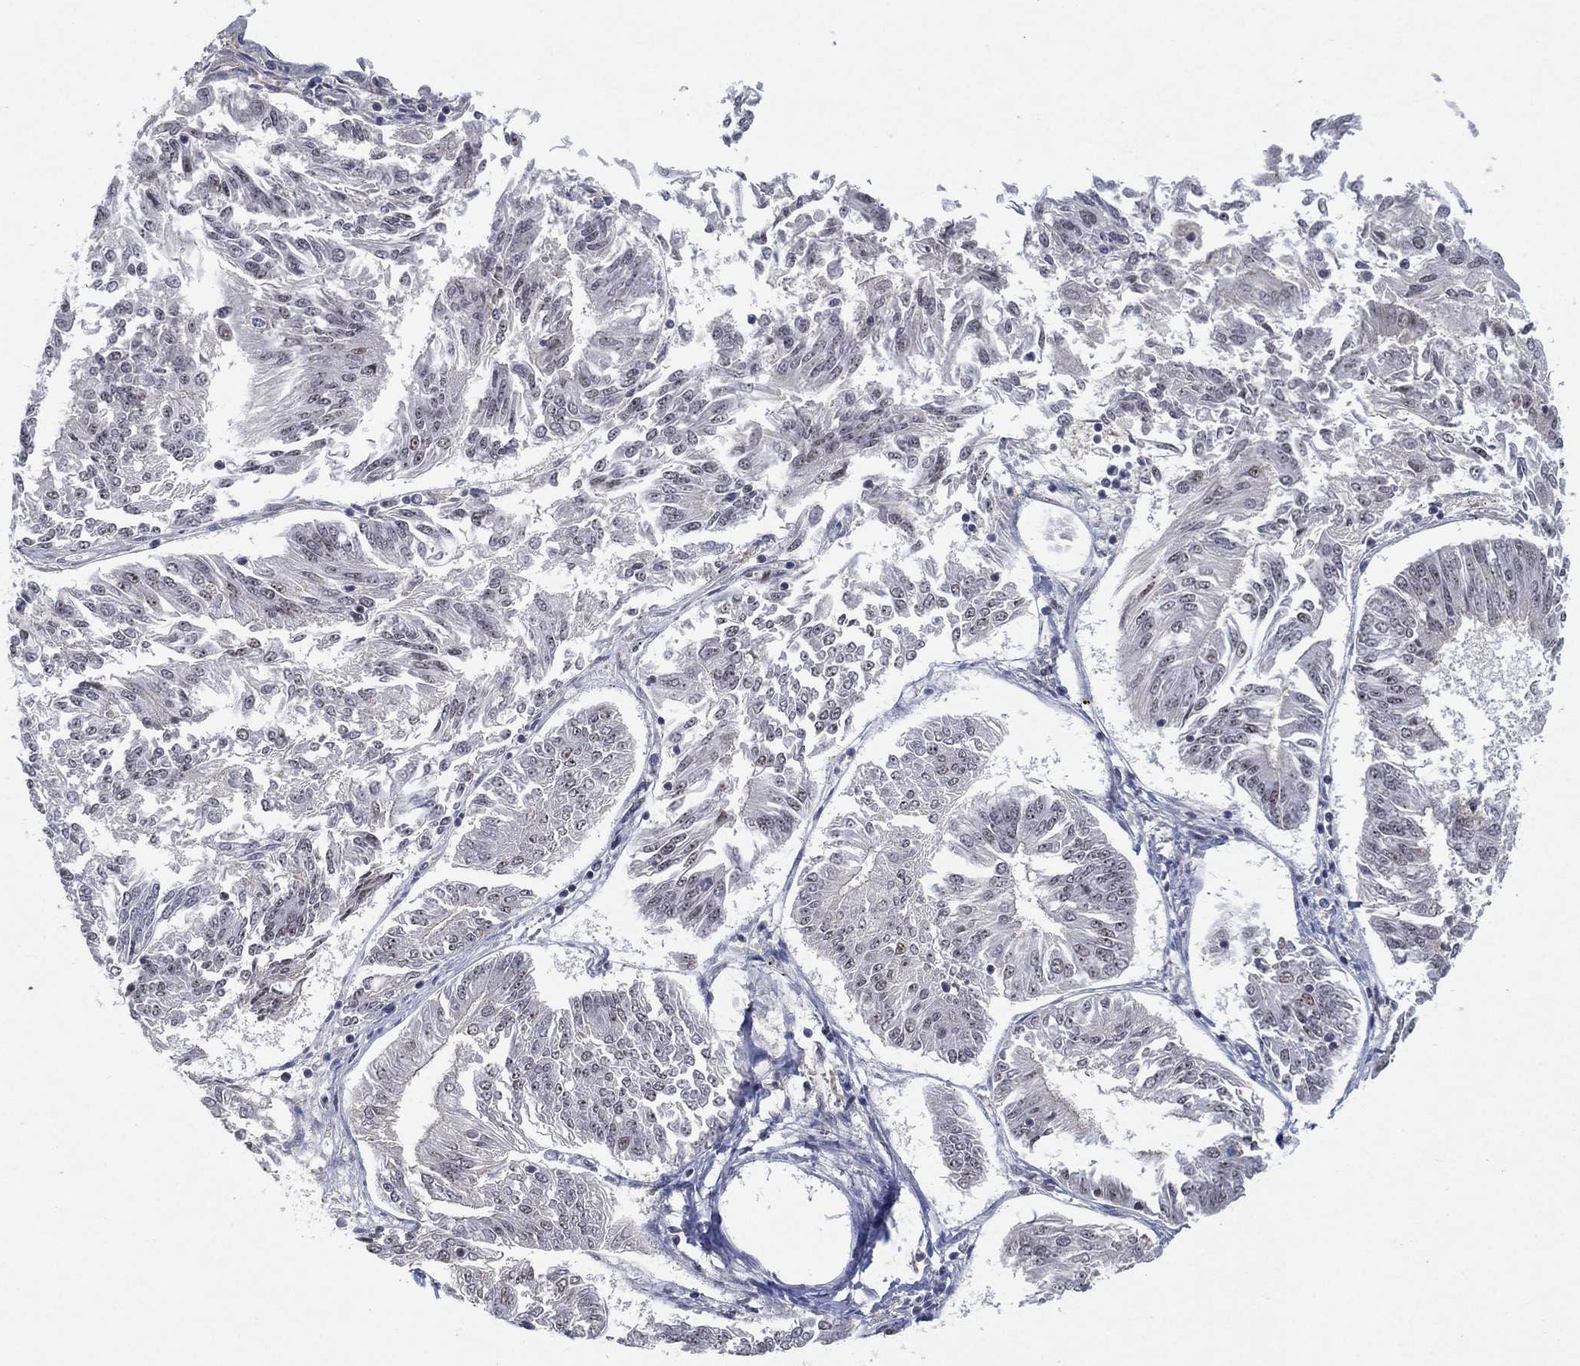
{"staining": {"intensity": "negative", "quantity": "none", "location": "none"}, "tissue": "endometrial cancer", "cell_type": "Tumor cells", "image_type": "cancer", "snomed": [{"axis": "morphology", "description": "Adenocarcinoma, NOS"}, {"axis": "topography", "description": "Endometrium"}], "caption": "Photomicrograph shows no significant protein expression in tumor cells of endometrial adenocarcinoma.", "gene": "DGCR8", "patient": {"sex": "female", "age": 58}}